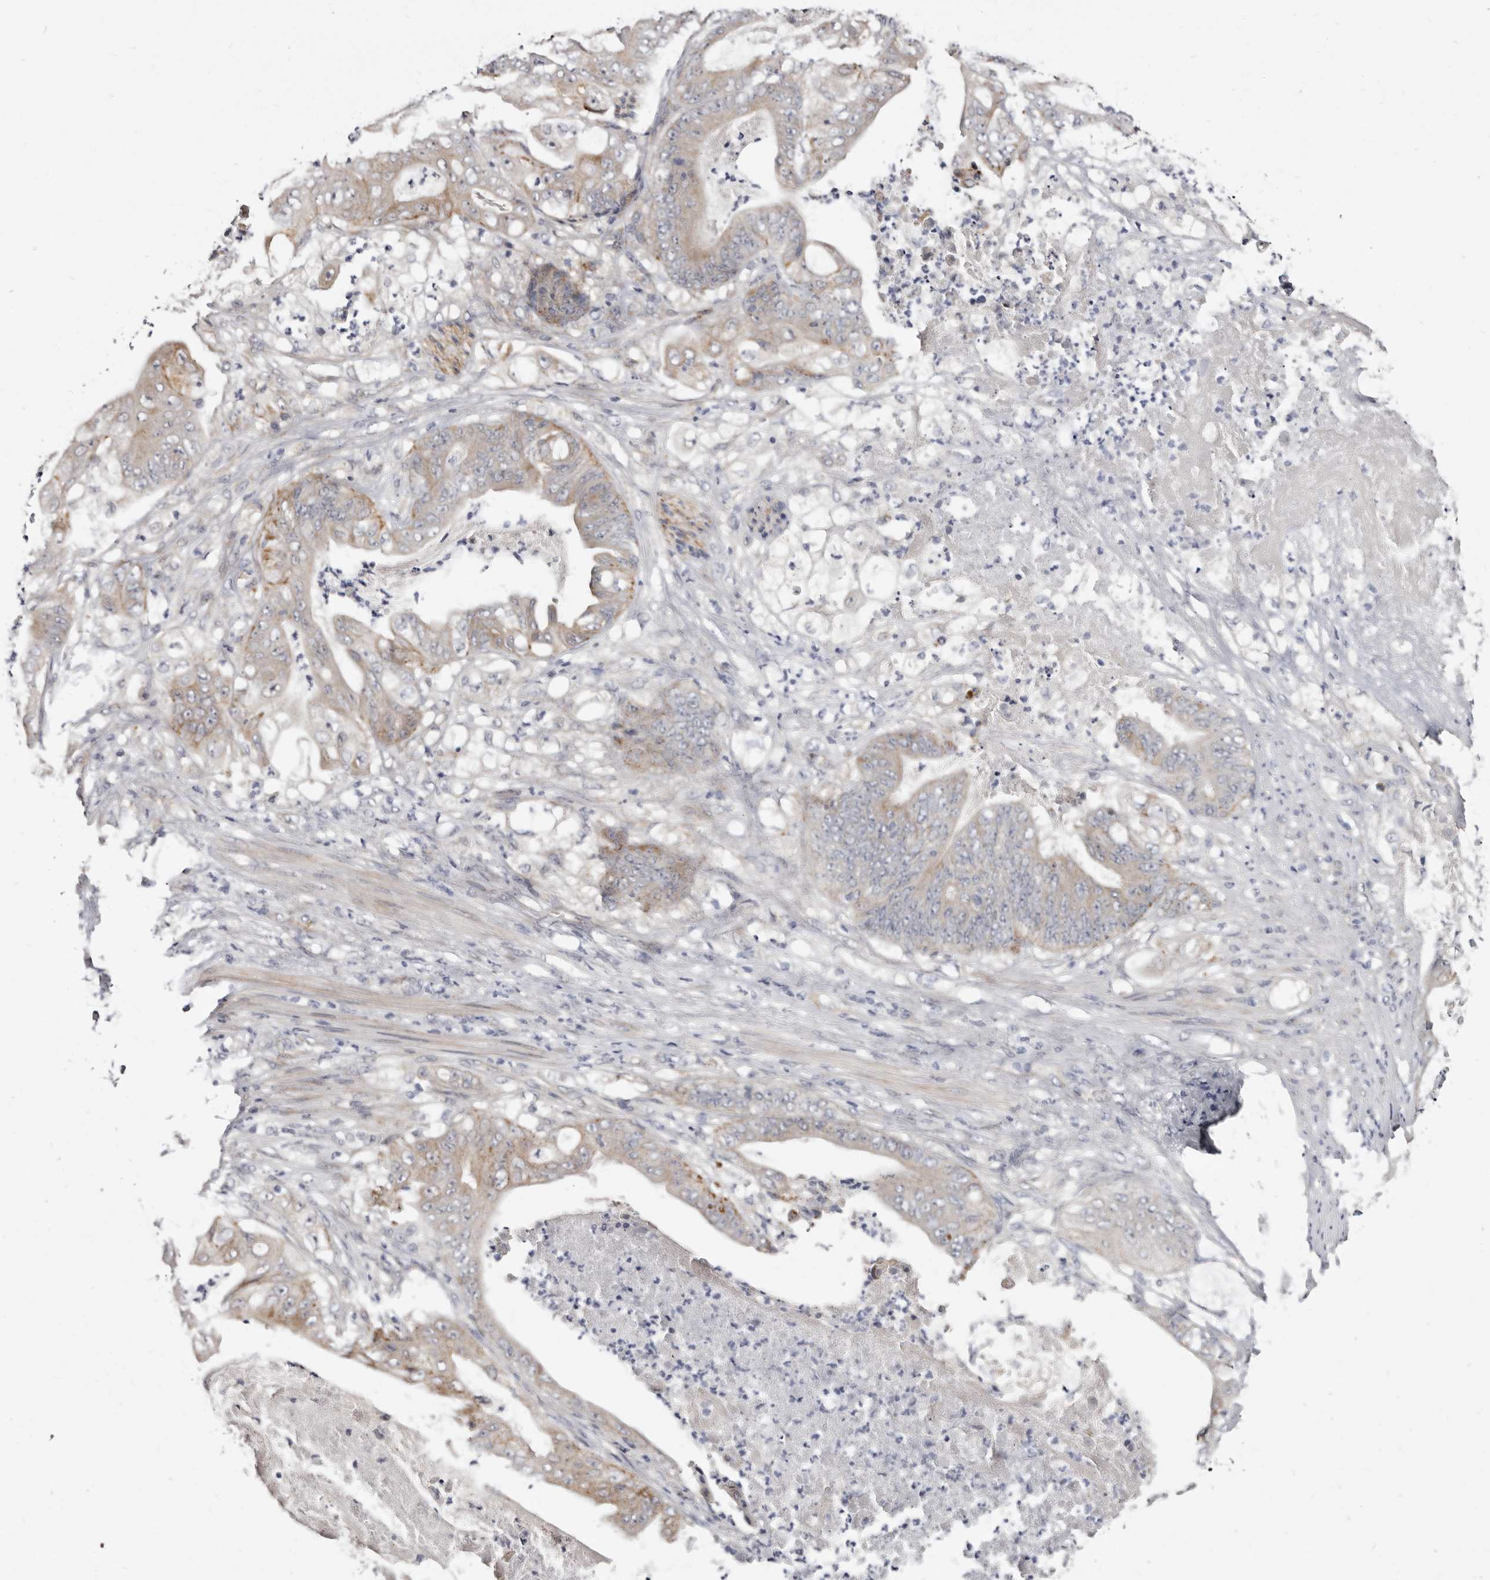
{"staining": {"intensity": "weak", "quantity": "25%-75%", "location": "cytoplasmic/membranous"}, "tissue": "stomach cancer", "cell_type": "Tumor cells", "image_type": "cancer", "snomed": [{"axis": "morphology", "description": "Adenocarcinoma, NOS"}, {"axis": "topography", "description": "Stomach"}], "caption": "Immunohistochemical staining of stomach cancer shows low levels of weak cytoplasmic/membranous protein positivity in approximately 25%-75% of tumor cells.", "gene": "KLHL4", "patient": {"sex": "female", "age": 73}}